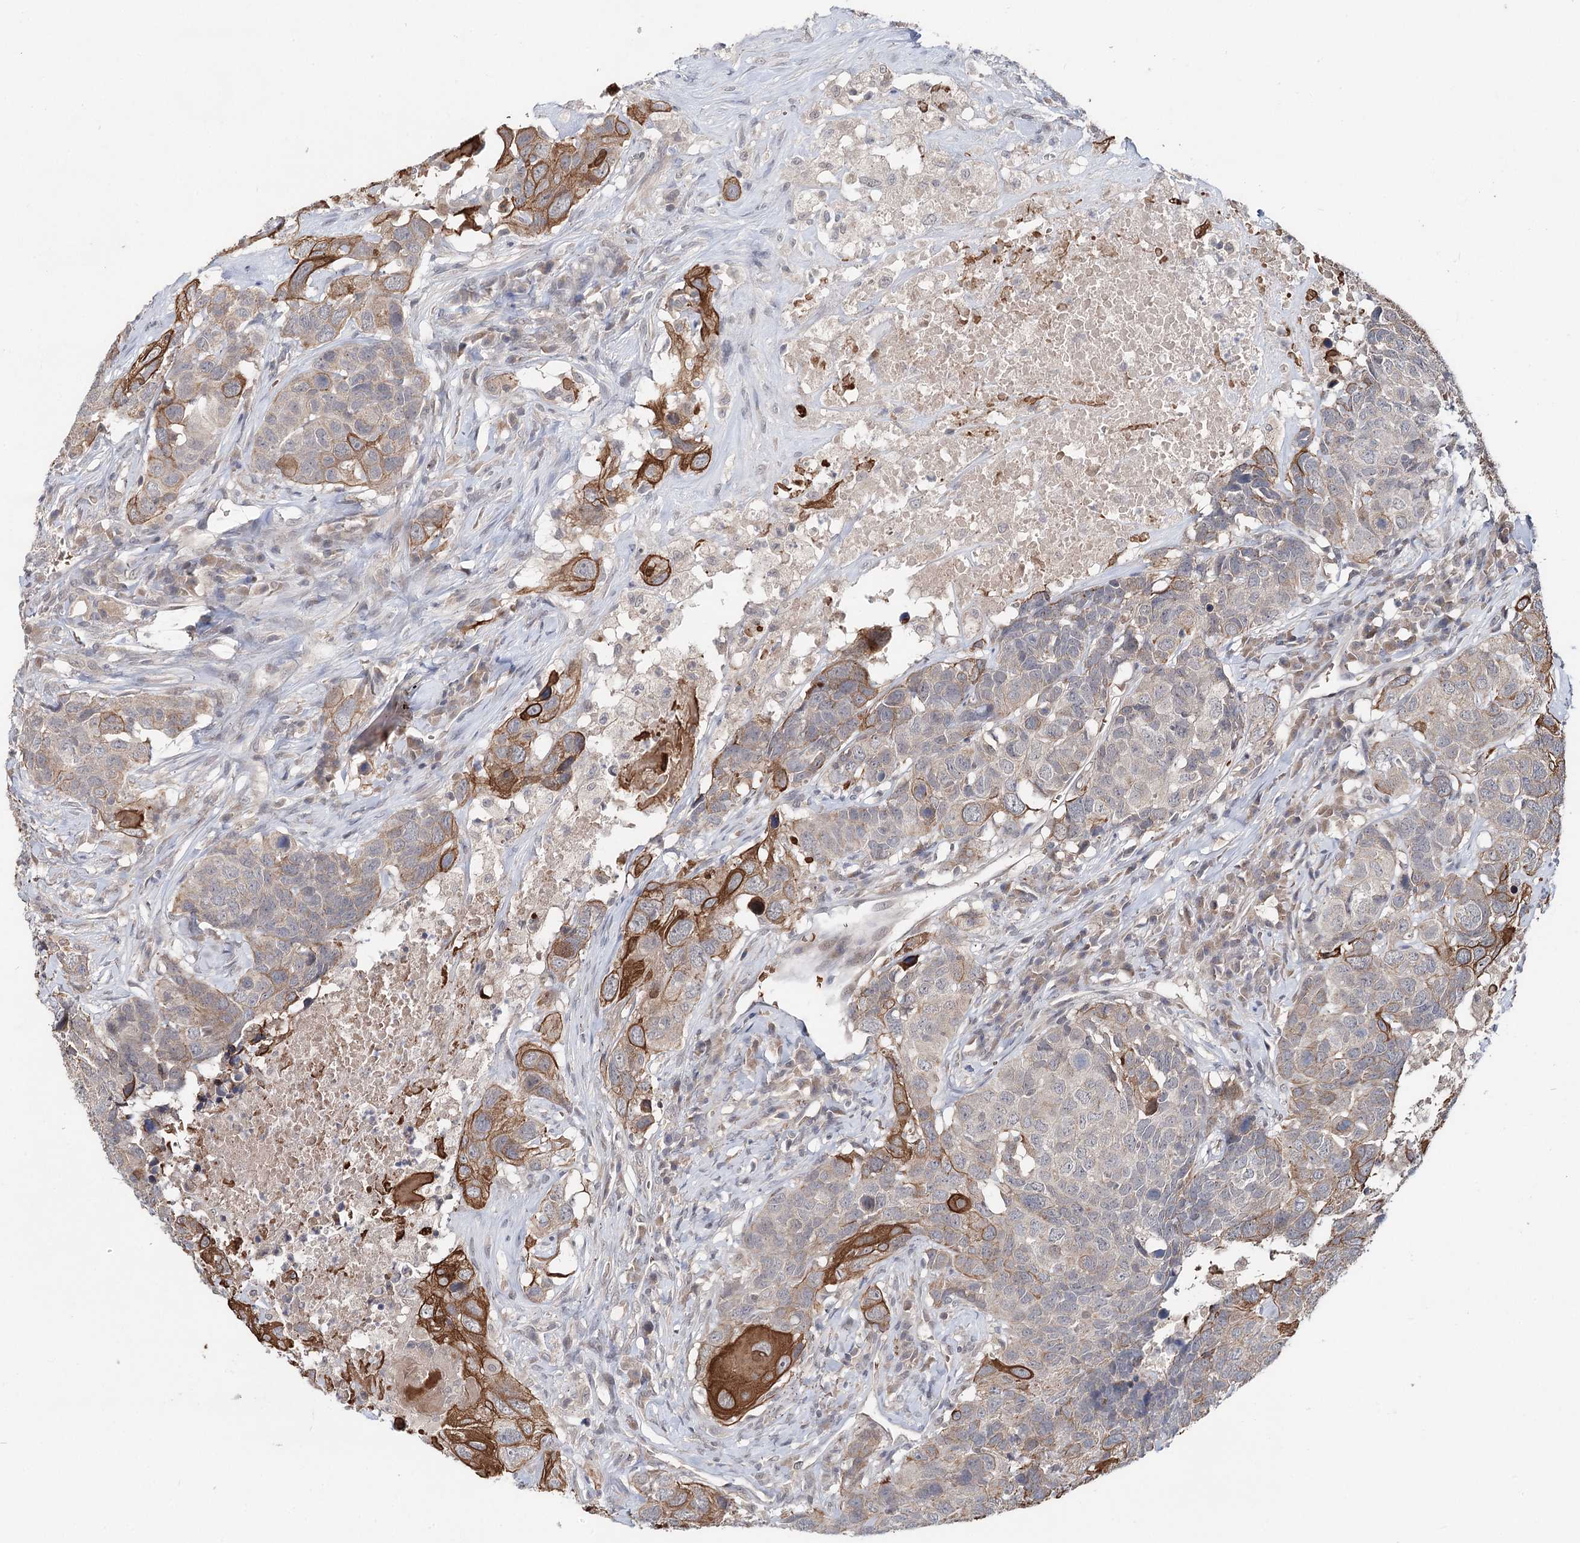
{"staining": {"intensity": "moderate", "quantity": "<25%", "location": "cytoplasmic/membranous"}, "tissue": "head and neck cancer", "cell_type": "Tumor cells", "image_type": "cancer", "snomed": [{"axis": "morphology", "description": "Squamous cell carcinoma, NOS"}, {"axis": "topography", "description": "Head-Neck"}], "caption": "Head and neck cancer stained with a protein marker shows moderate staining in tumor cells.", "gene": "FBXO7", "patient": {"sex": "male", "age": 66}}